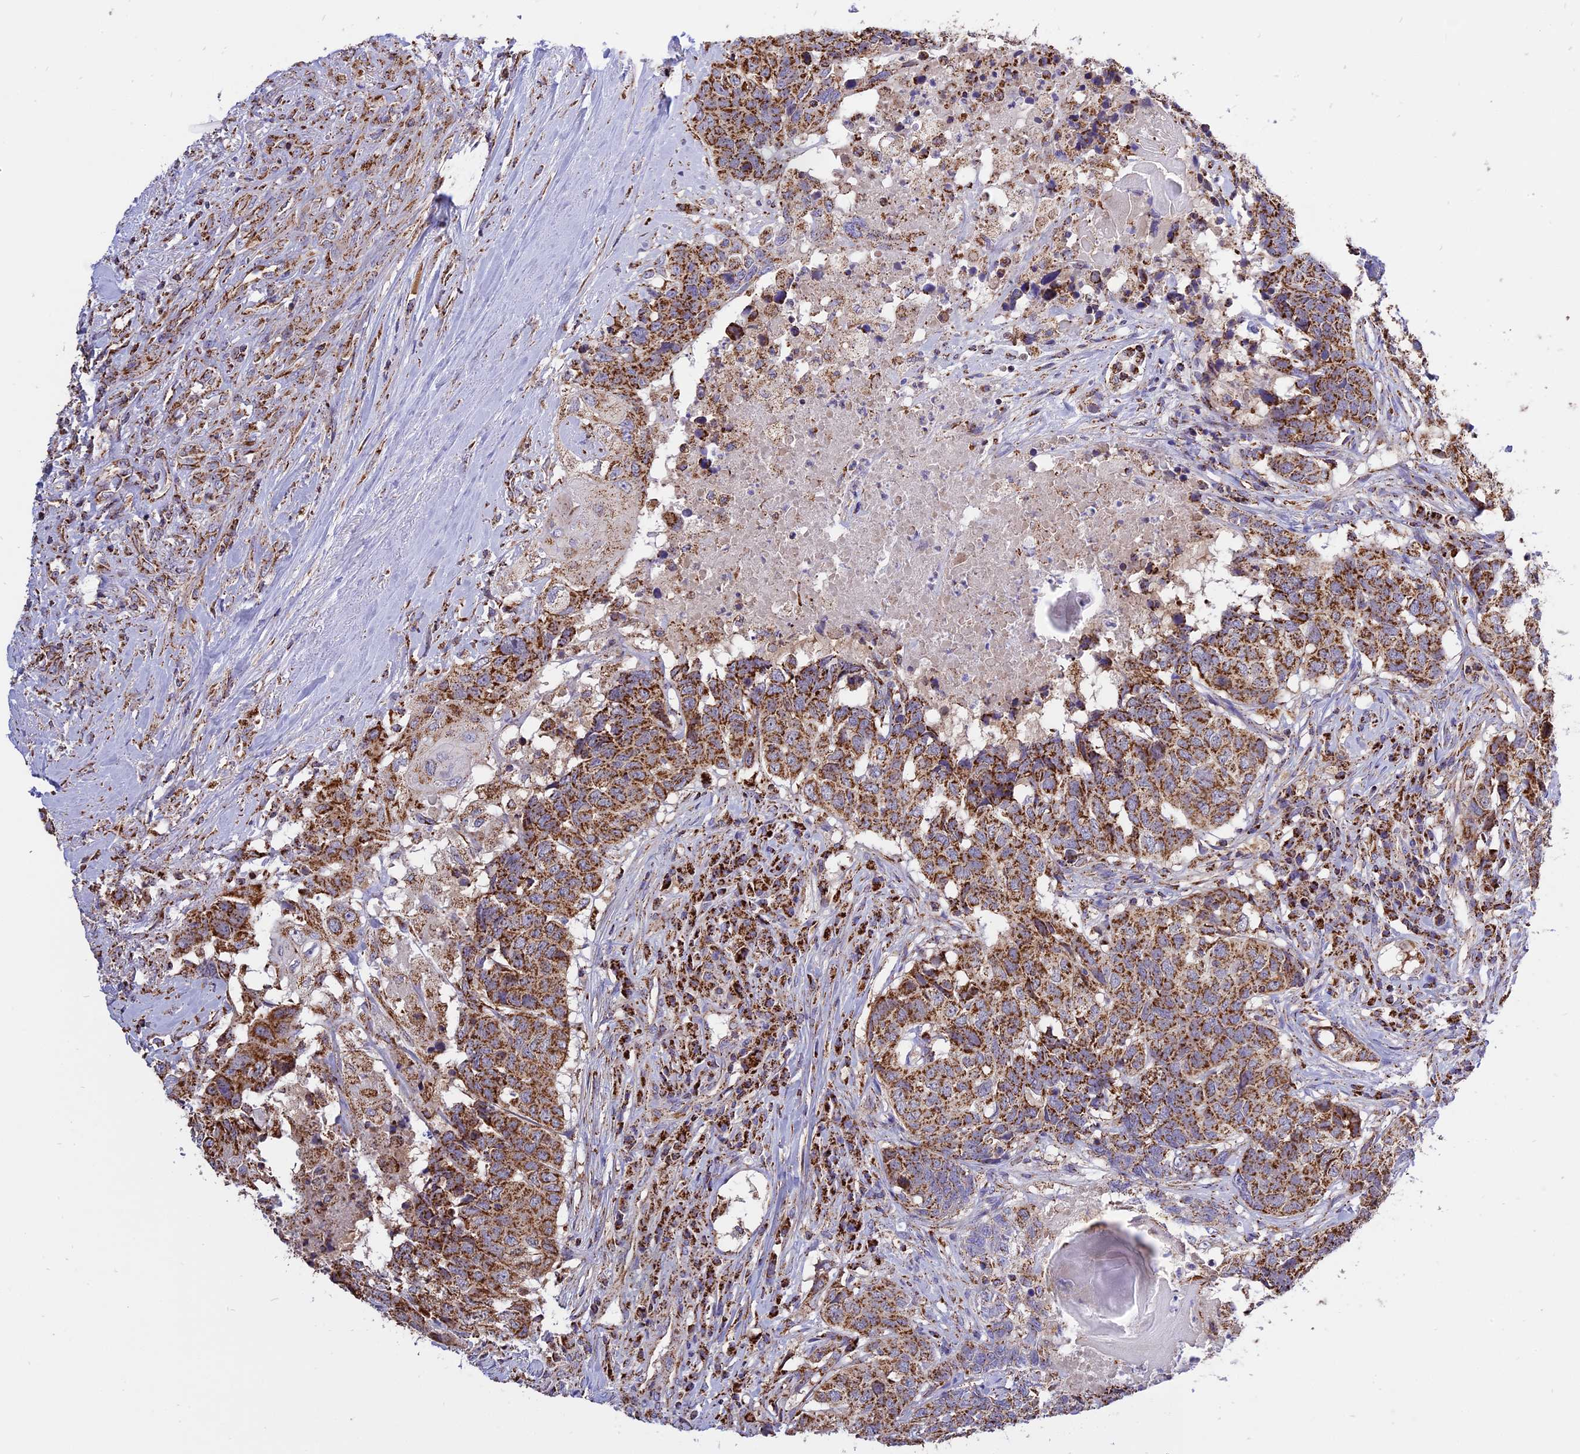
{"staining": {"intensity": "strong", "quantity": ">75%", "location": "cytoplasmic/membranous"}, "tissue": "head and neck cancer", "cell_type": "Tumor cells", "image_type": "cancer", "snomed": [{"axis": "morphology", "description": "Squamous cell carcinoma, NOS"}, {"axis": "topography", "description": "Head-Neck"}], "caption": "Immunohistochemistry (IHC) (DAB) staining of head and neck squamous cell carcinoma exhibits strong cytoplasmic/membranous protein positivity in about >75% of tumor cells.", "gene": "TTC4", "patient": {"sex": "male", "age": 66}}